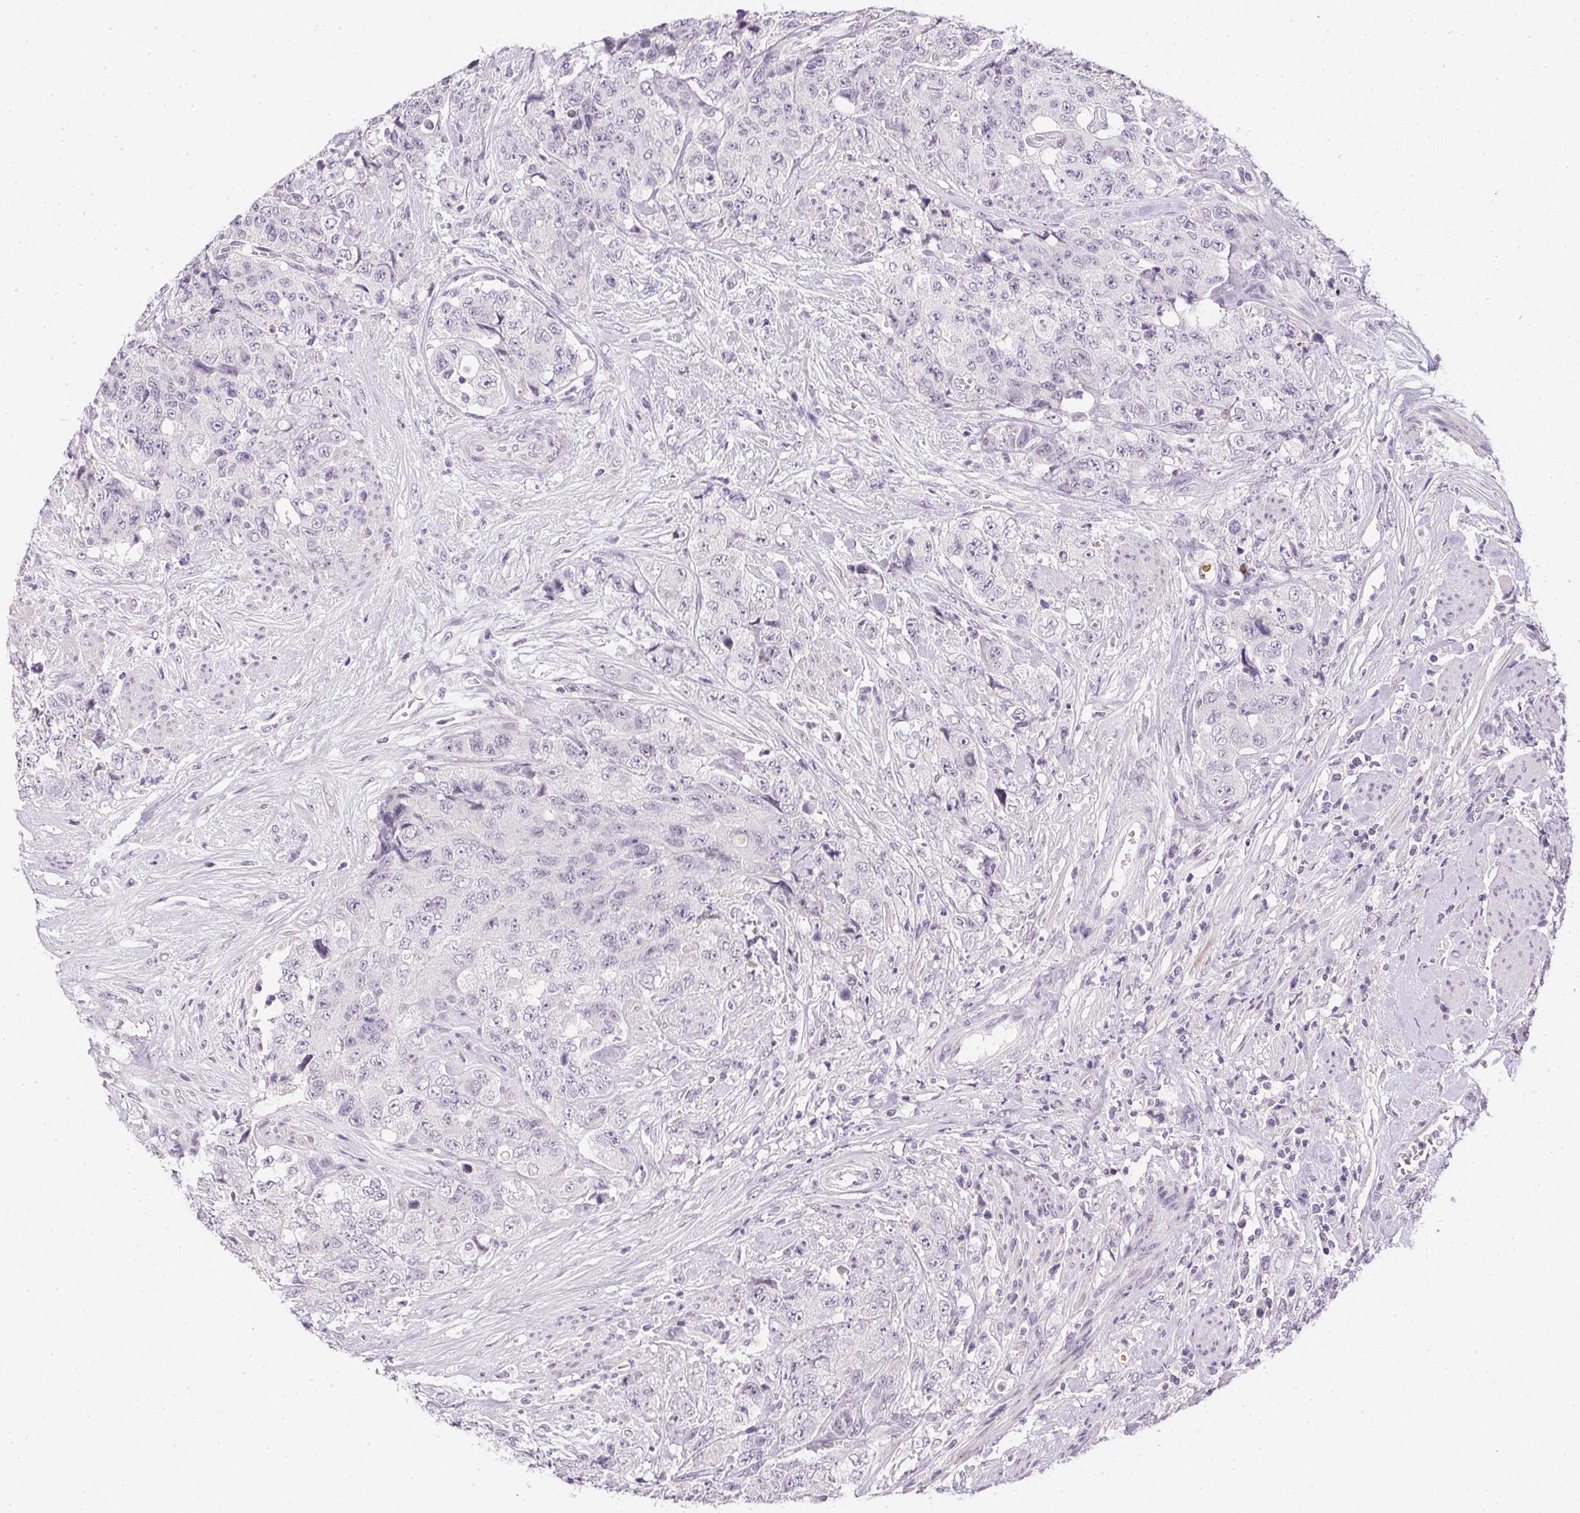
{"staining": {"intensity": "negative", "quantity": "none", "location": "none"}, "tissue": "urothelial cancer", "cell_type": "Tumor cells", "image_type": "cancer", "snomed": [{"axis": "morphology", "description": "Urothelial carcinoma, High grade"}, {"axis": "topography", "description": "Urinary bladder"}], "caption": "A photomicrograph of human high-grade urothelial carcinoma is negative for staining in tumor cells.", "gene": "GSDMC", "patient": {"sex": "female", "age": 78}}